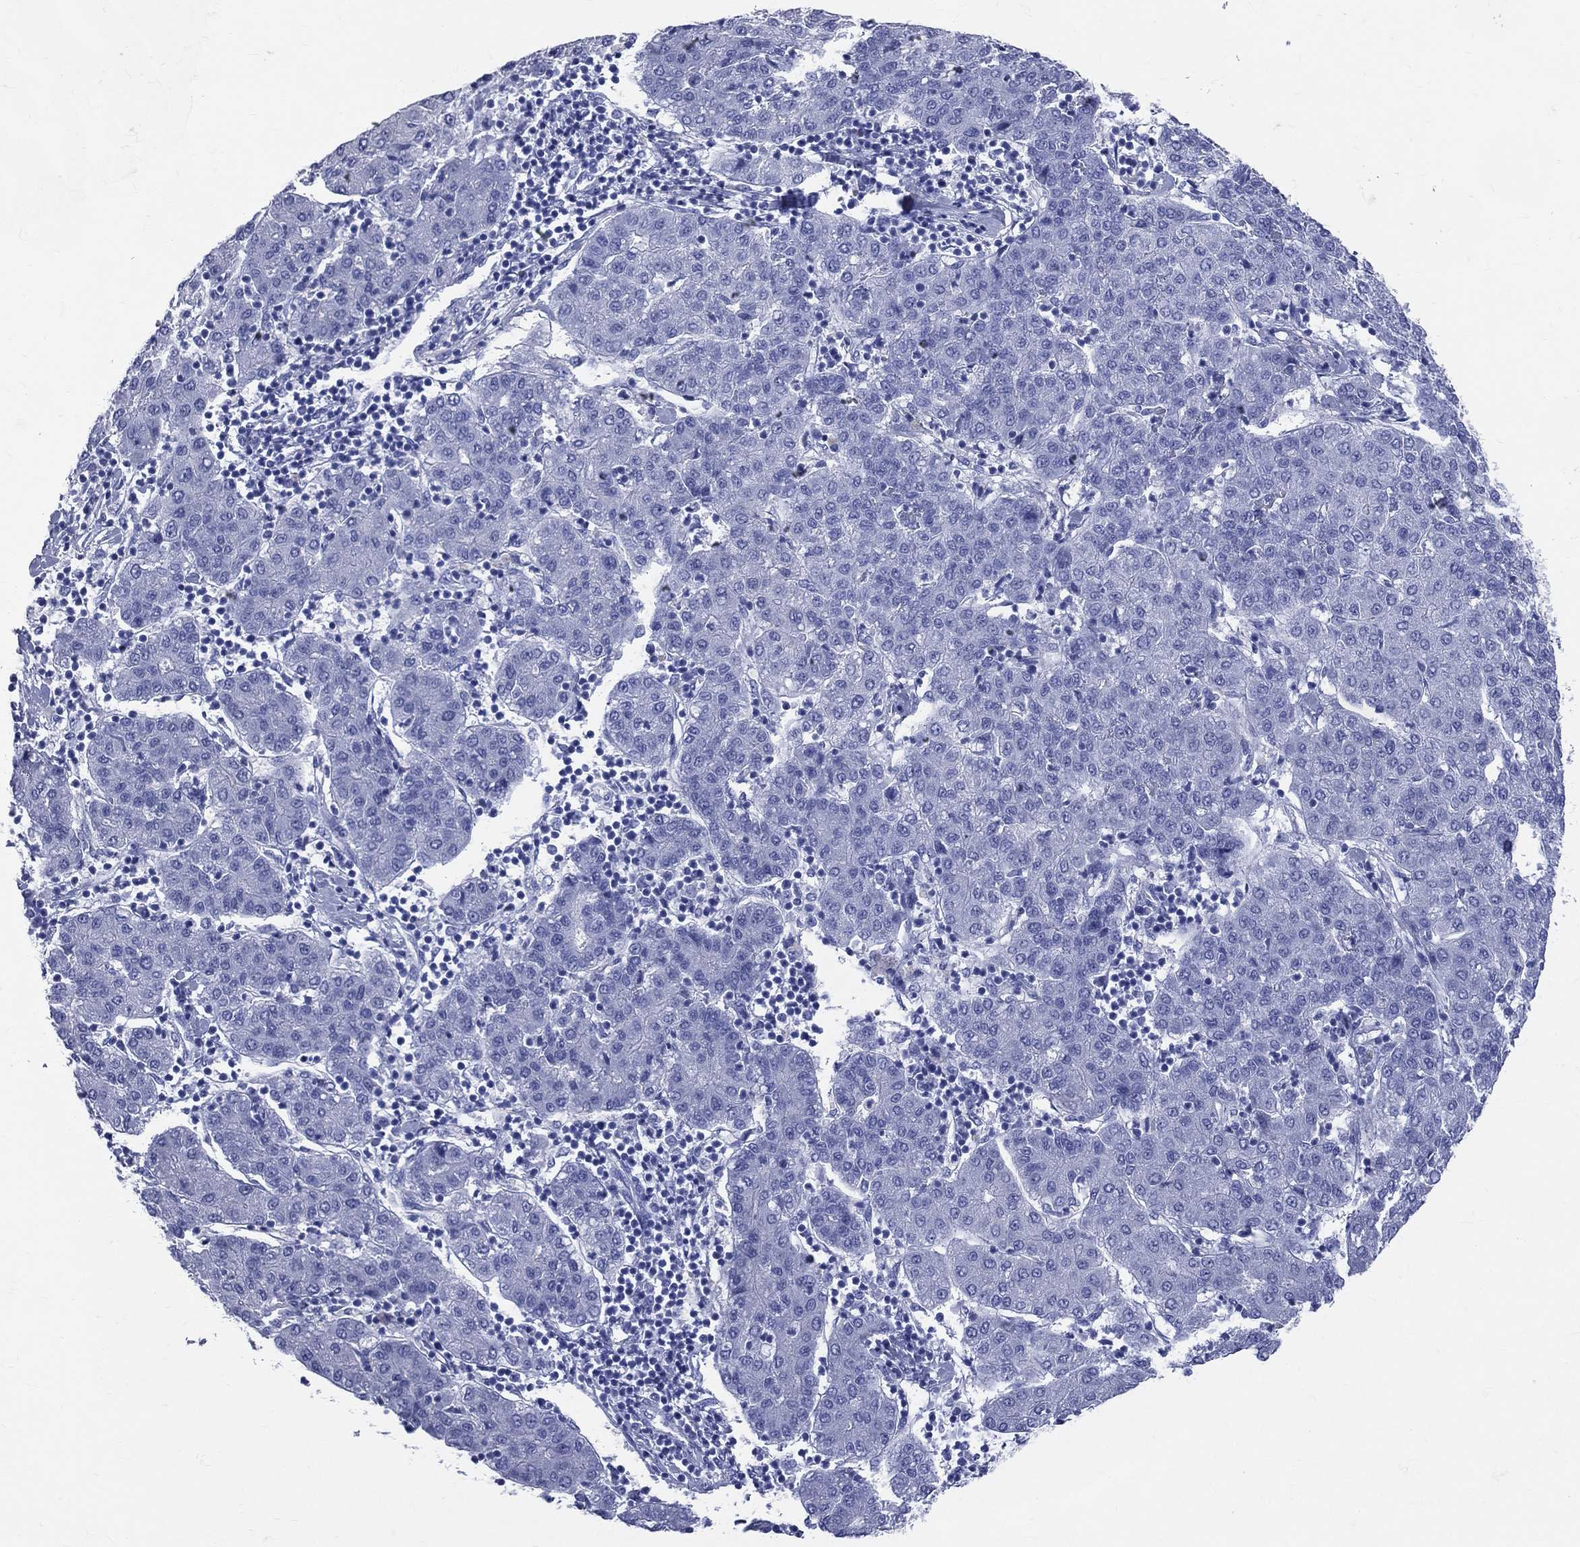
{"staining": {"intensity": "negative", "quantity": "none", "location": "none"}, "tissue": "liver cancer", "cell_type": "Tumor cells", "image_type": "cancer", "snomed": [{"axis": "morphology", "description": "Carcinoma, Hepatocellular, NOS"}, {"axis": "topography", "description": "Liver"}], "caption": "There is no significant staining in tumor cells of liver cancer. The staining was performed using DAB (3,3'-diaminobenzidine) to visualize the protein expression in brown, while the nuclei were stained in blue with hematoxylin (Magnification: 20x).", "gene": "SYP", "patient": {"sex": "male", "age": 65}}